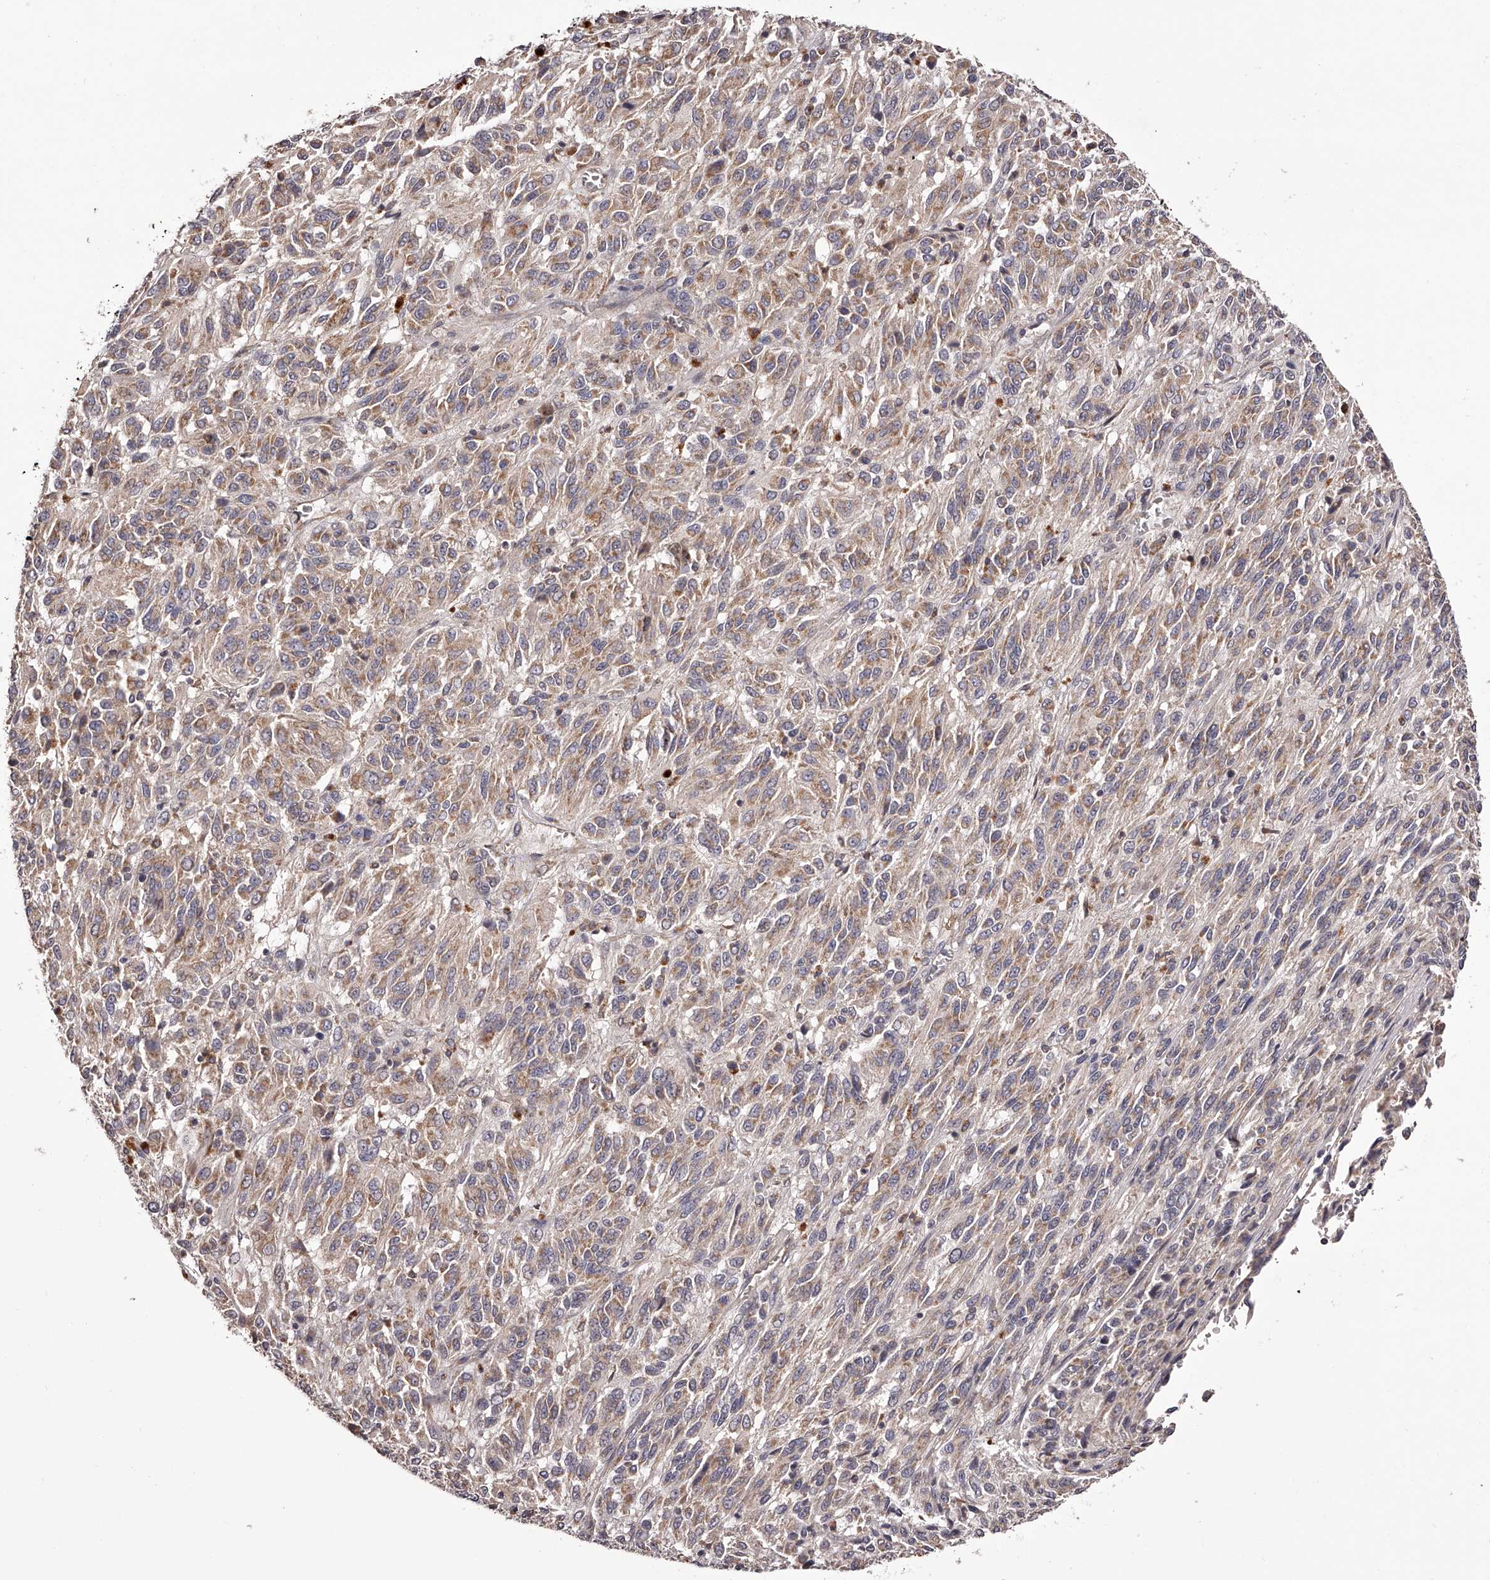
{"staining": {"intensity": "moderate", "quantity": ">75%", "location": "cytoplasmic/membranous"}, "tissue": "melanoma", "cell_type": "Tumor cells", "image_type": "cancer", "snomed": [{"axis": "morphology", "description": "Malignant melanoma, Metastatic site"}, {"axis": "topography", "description": "Lung"}], "caption": "Brown immunohistochemical staining in human melanoma reveals moderate cytoplasmic/membranous expression in about >75% of tumor cells.", "gene": "ODF2L", "patient": {"sex": "male", "age": 64}}